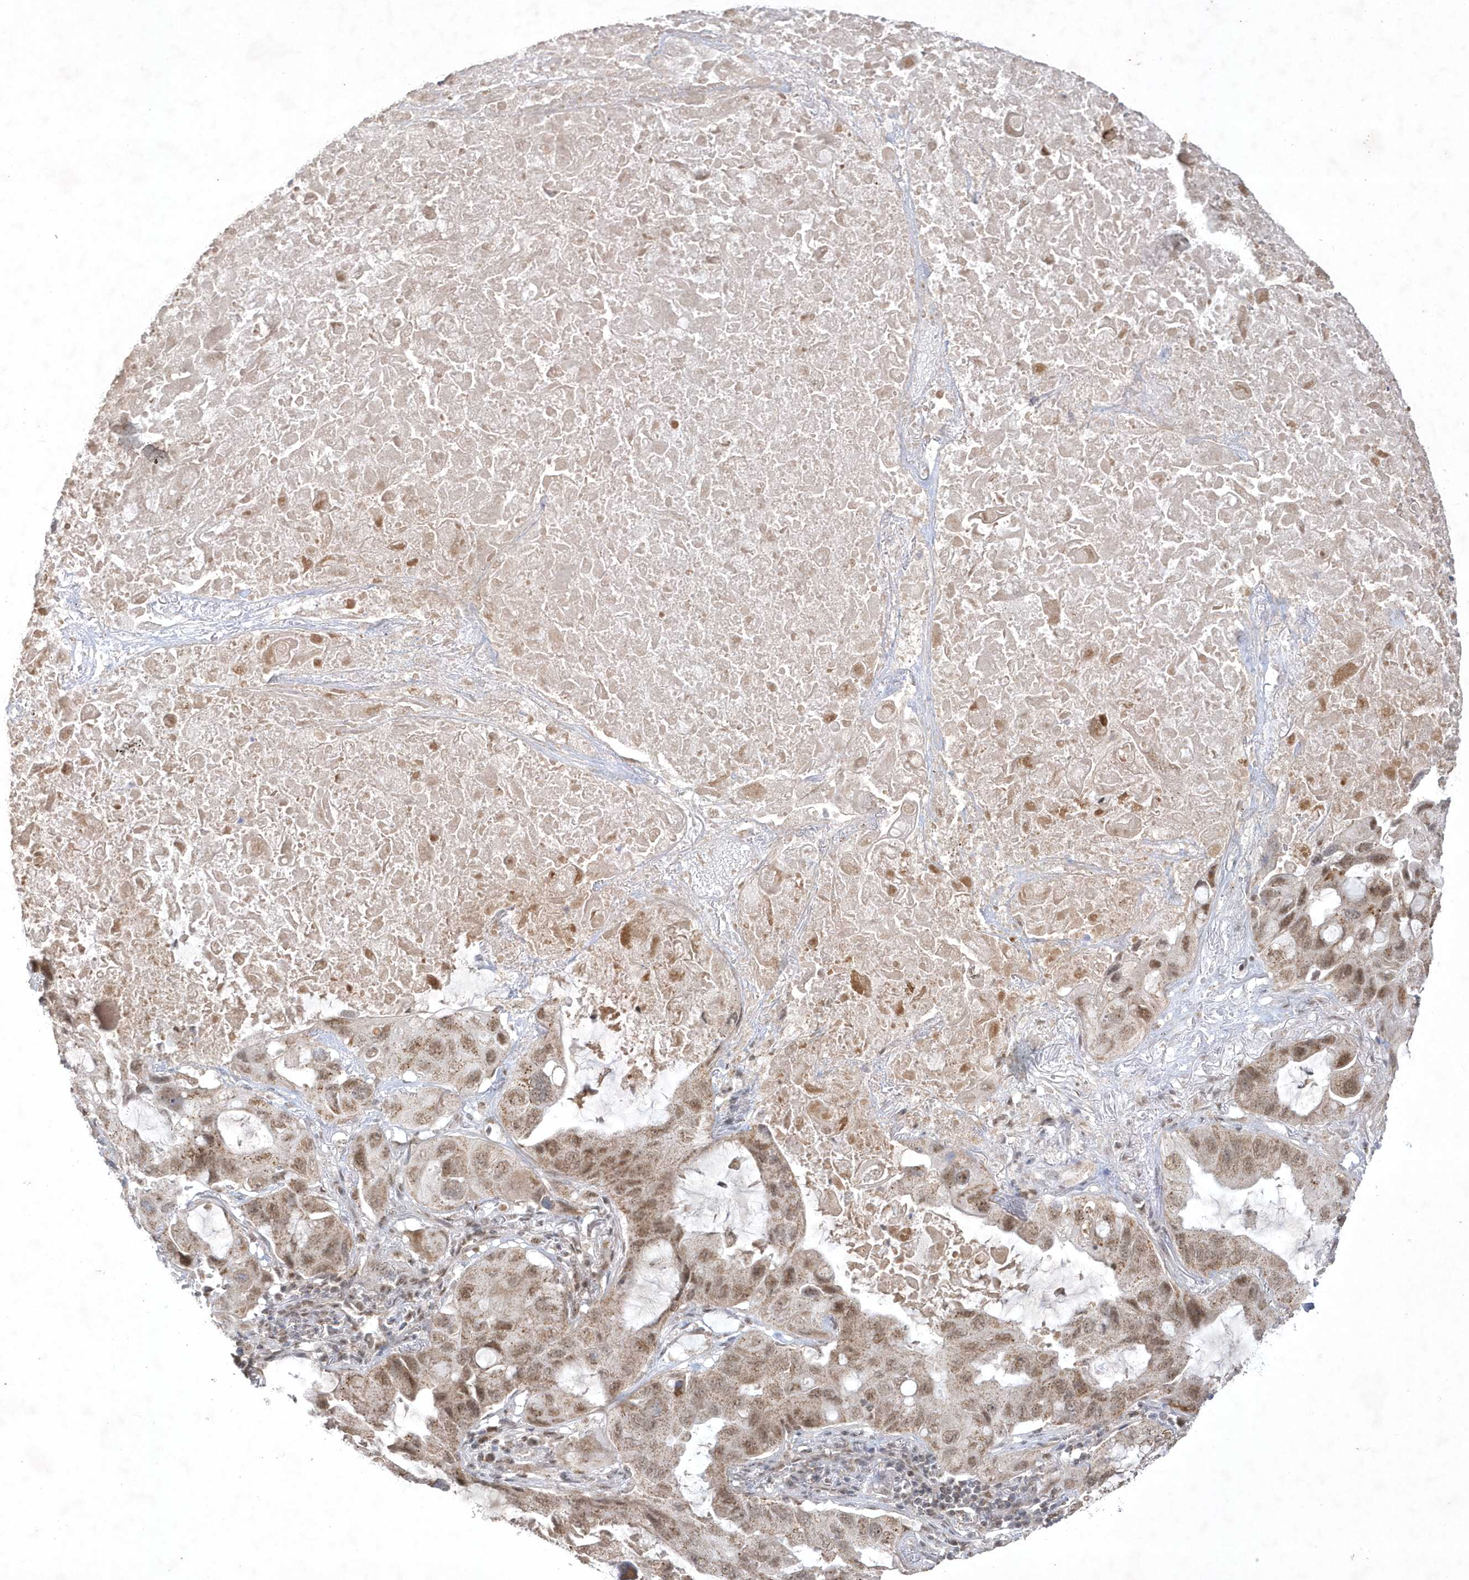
{"staining": {"intensity": "moderate", "quantity": ">75%", "location": "nuclear"}, "tissue": "lung cancer", "cell_type": "Tumor cells", "image_type": "cancer", "snomed": [{"axis": "morphology", "description": "Squamous cell carcinoma, NOS"}, {"axis": "topography", "description": "Lung"}], "caption": "Lung squamous cell carcinoma stained with DAB (3,3'-diaminobenzidine) IHC demonstrates medium levels of moderate nuclear positivity in about >75% of tumor cells. The protein is stained brown, and the nuclei are stained in blue (DAB IHC with brightfield microscopy, high magnification).", "gene": "CPSF3", "patient": {"sex": "female", "age": 73}}